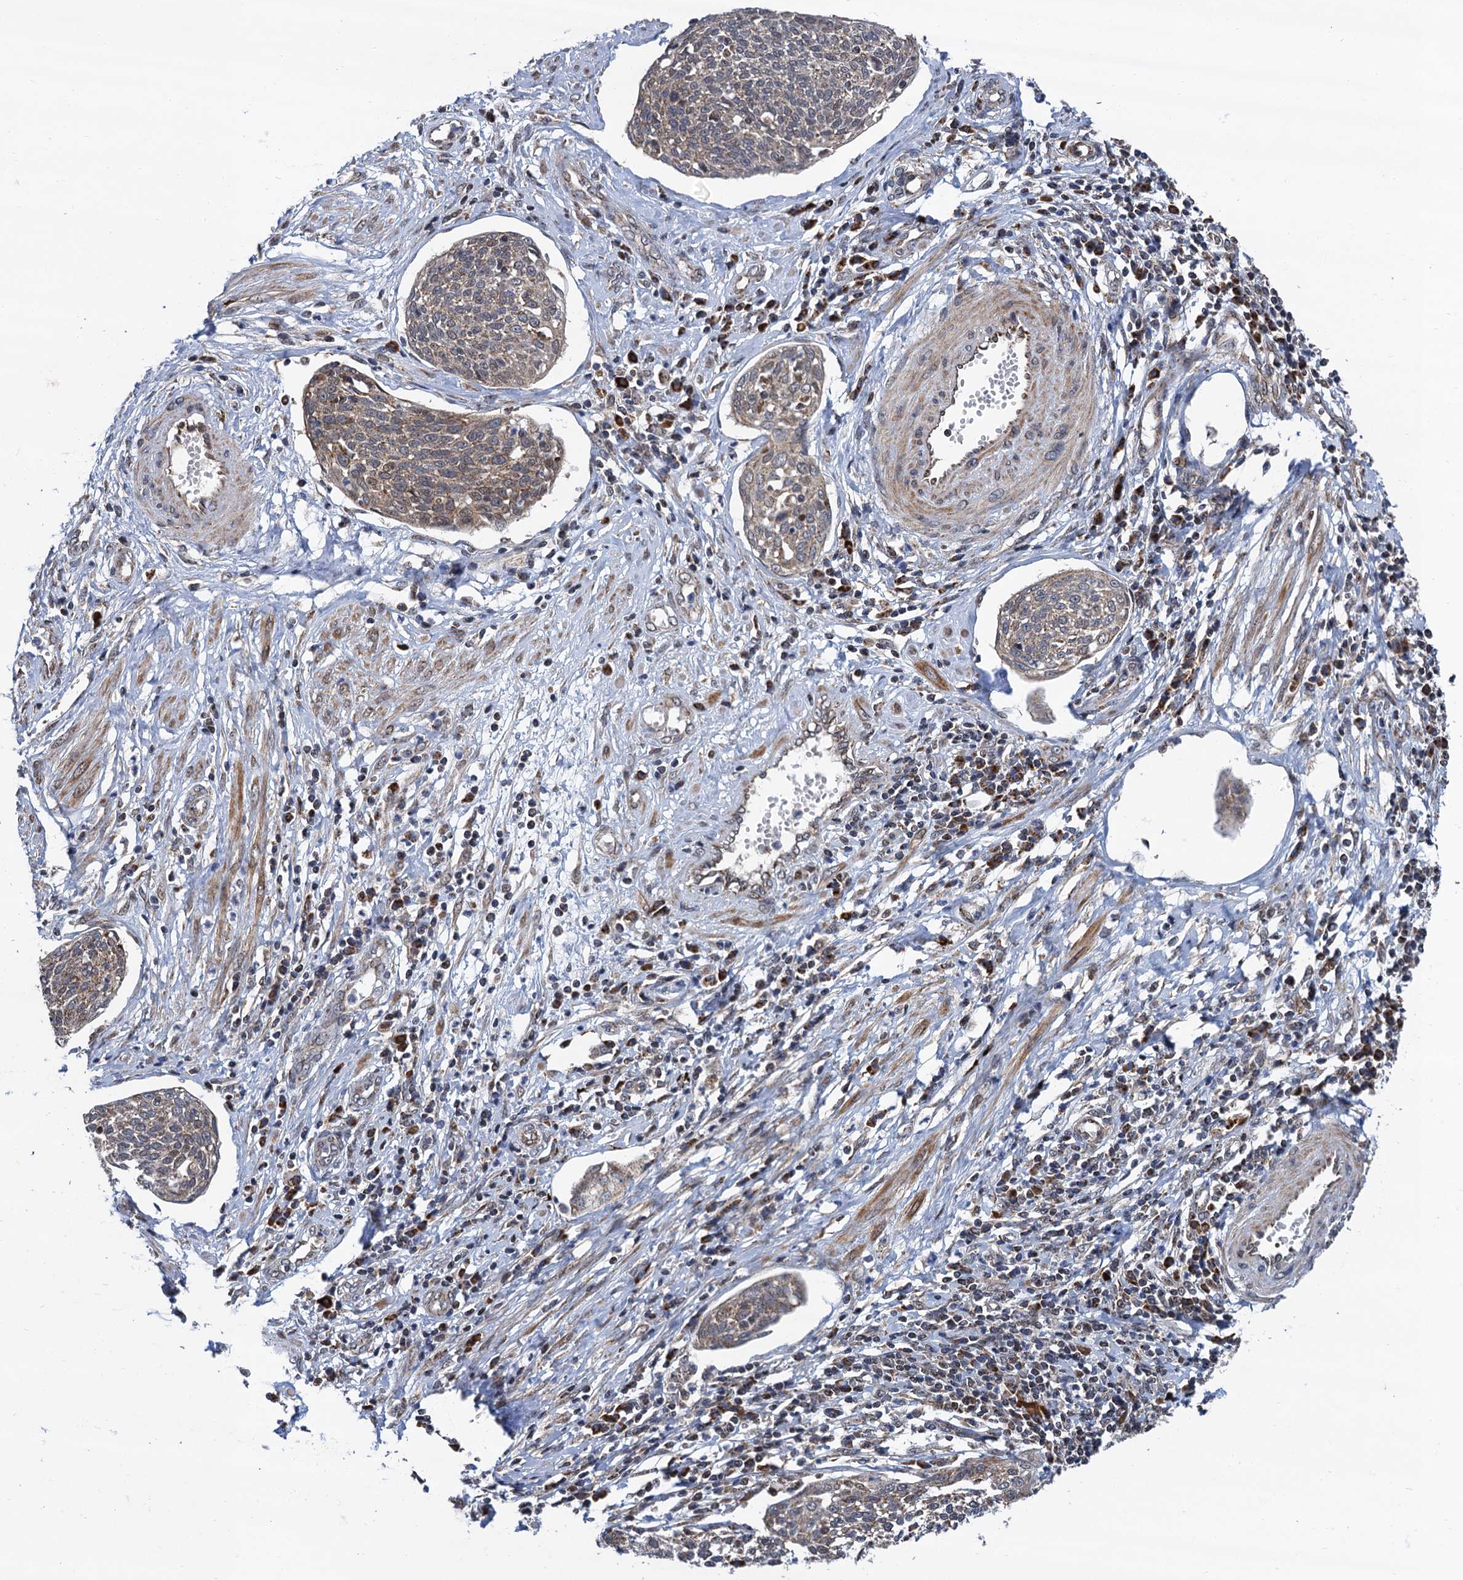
{"staining": {"intensity": "weak", "quantity": "25%-75%", "location": "cytoplasmic/membranous"}, "tissue": "cervical cancer", "cell_type": "Tumor cells", "image_type": "cancer", "snomed": [{"axis": "morphology", "description": "Squamous cell carcinoma, NOS"}, {"axis": "topography", "description": "Cervix"}], "caption": "Human squamous cell carcinoma (cervical) stained for a protein (brown) demonstrates weak cytoplasmic/membranous positive positivity in about 25%-75% of tumor cells.", "gene": "CMPK2", "patient": {"sex": "female", "age": 34}}